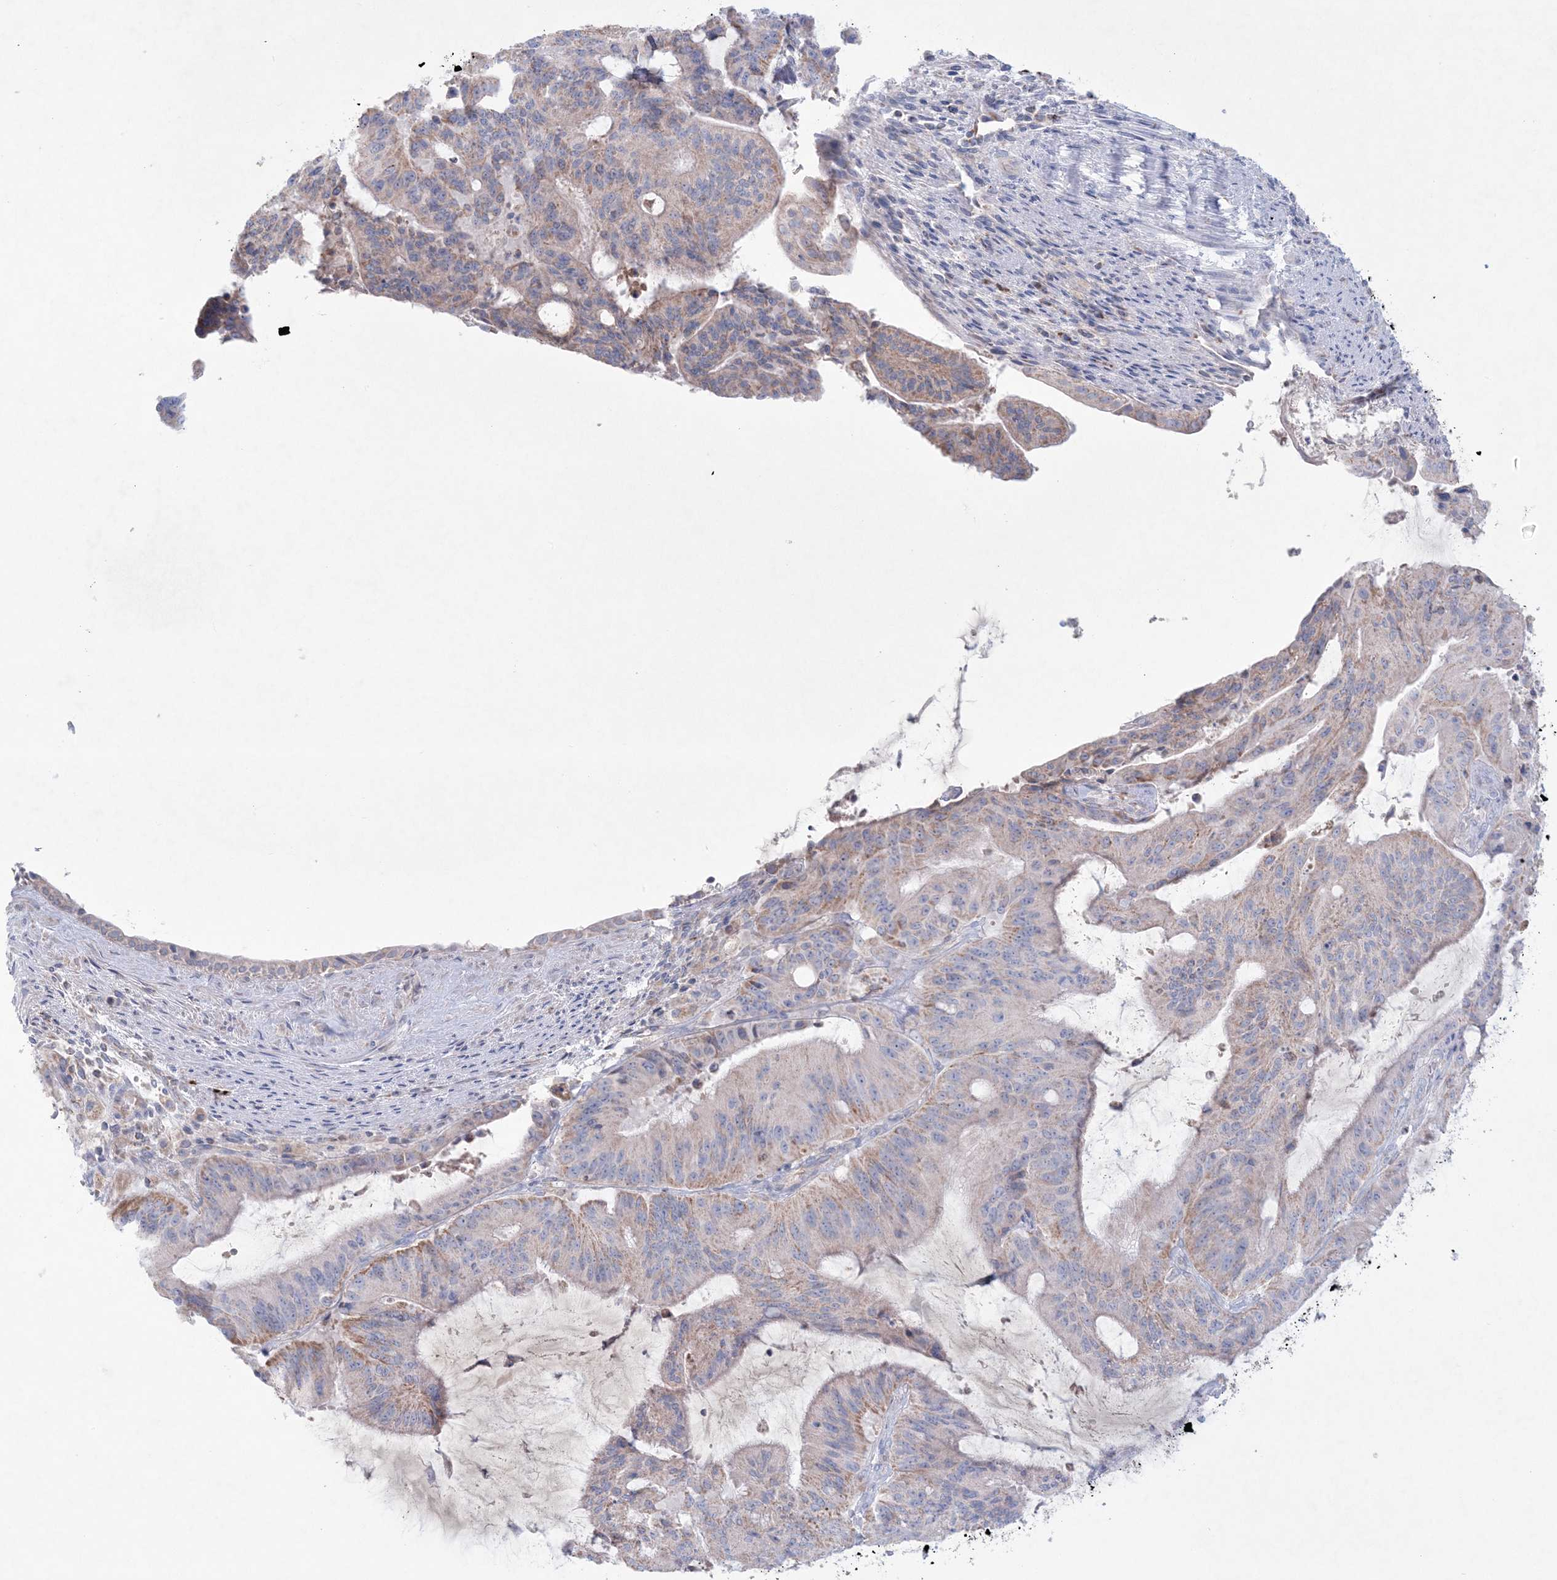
{"staining": {"intensity": "moderate", "quantity": "25%-75%", "location": "cytoplasmic/membranous"}, "tissue": "liver cancer", "cell_type": "Tumor cells", "image_type": "cancer", "snomed": [{"axis": "morphology", "description": "Normal tissue, NOS"}, {"axis": "morphology", "description": "Cholangiocarcinoma"}, {"axis": "topography", "description": "Liver"}, {"axis": "topography", "description": "Peripheral nerve tissue"}], "caption": "Protein expression by immunohistochemistry reveals moderate cytoplasmic/membranous positivity in about 25%-75% of tumor cells in liver cholangiocarcinoma.", "gene": "KCTD6", "patient": {"sex": "female", "age": 73}}